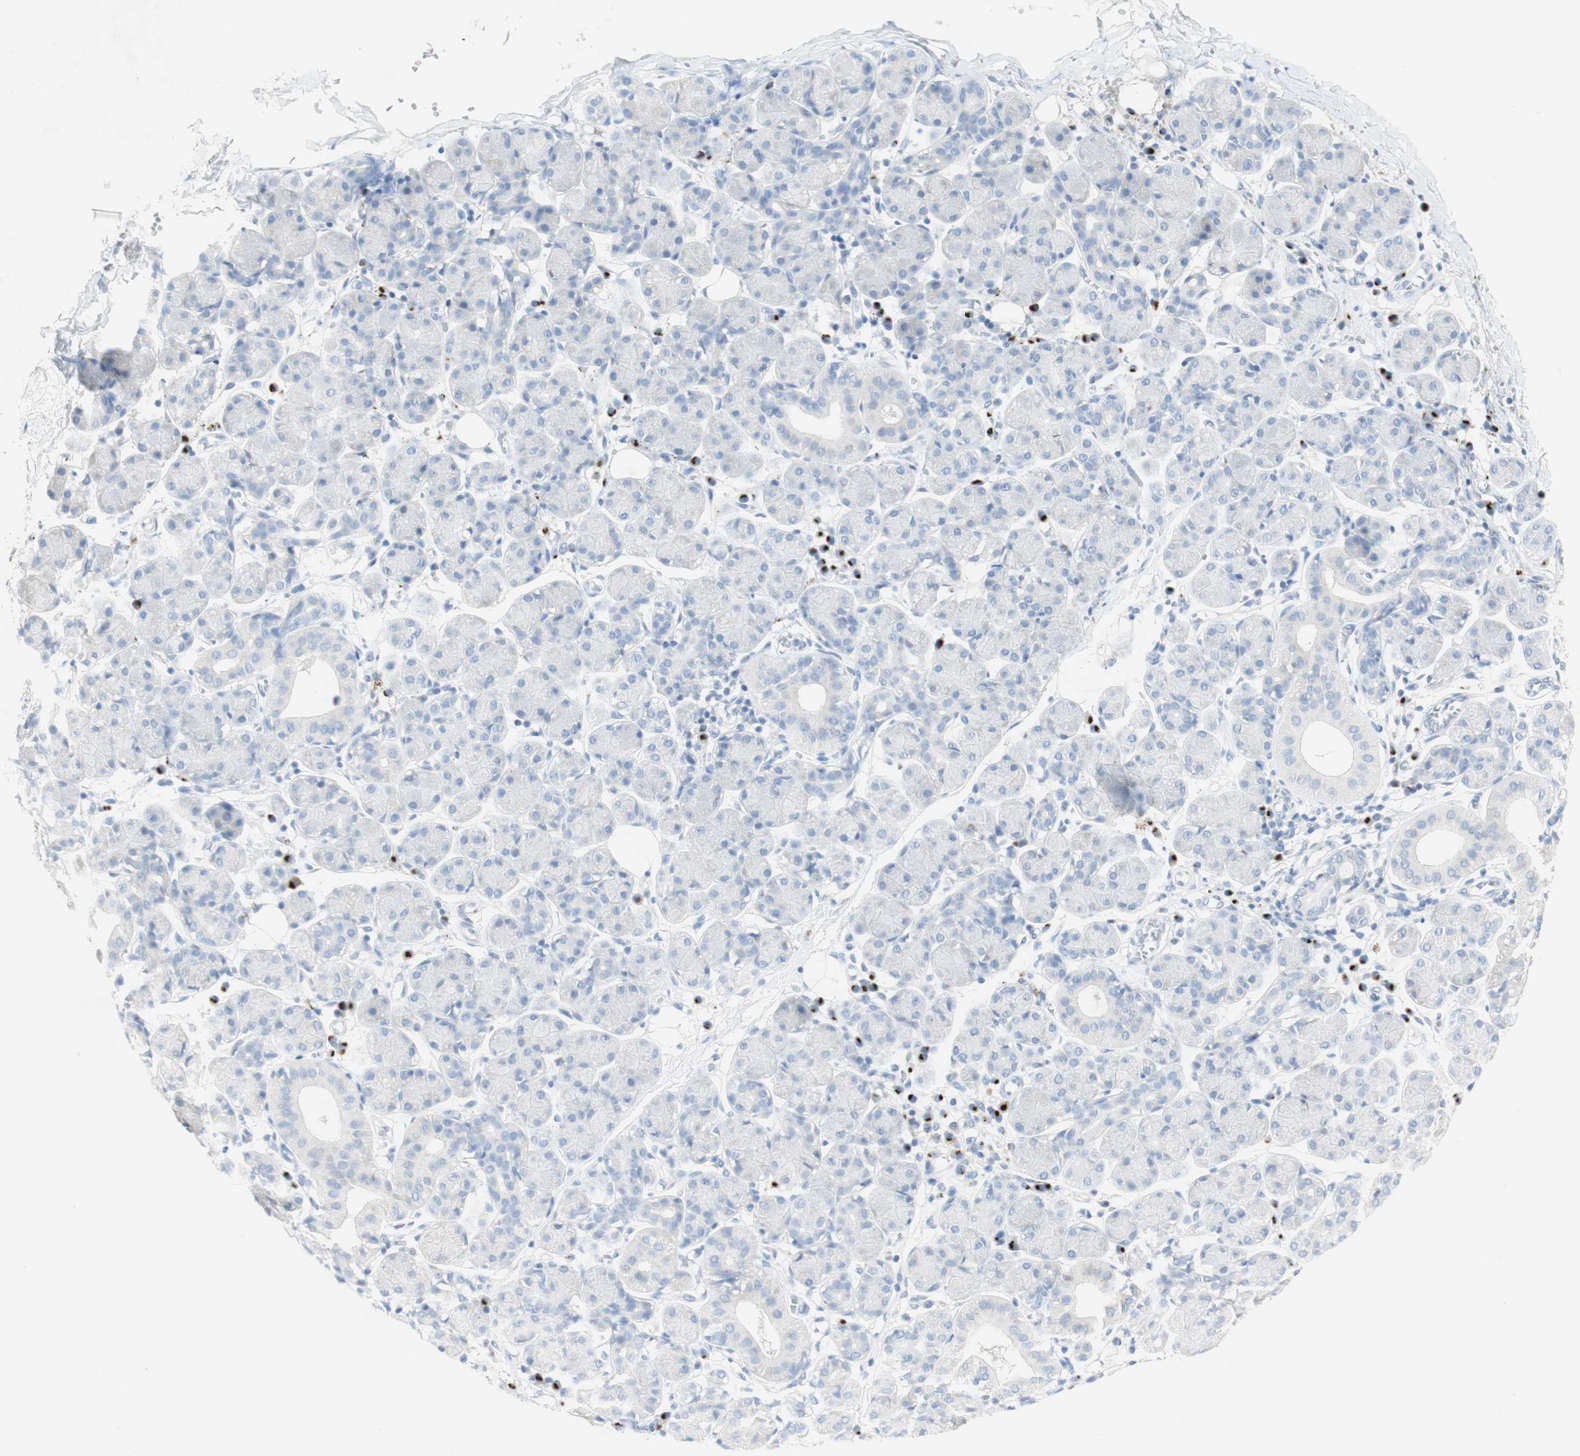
{"staining": {"intensity": "negative", "quantity": "none", "location": "none"}, "tissue": "salivary gland", "cell_type": "Glandular cells", "image_type": "normal", "snomed": [{"axis": "morphology", "description": "Normal tissue, NOS"}, {"axis": "morphology", "description": "Inflammation, NOS"}, {"axis": "topography", "description": "Lymph node"}, {"axis": "topography", "description": "Salivary gland"}], "caption": "Immunohistochemistry (IHC) histopathology image of unremarkable salivary gland stained for a protein (brown), which reveals no expression in glandular cells.", "gene": "MANEA", "patient": {"sex": "male", "age": 3}}